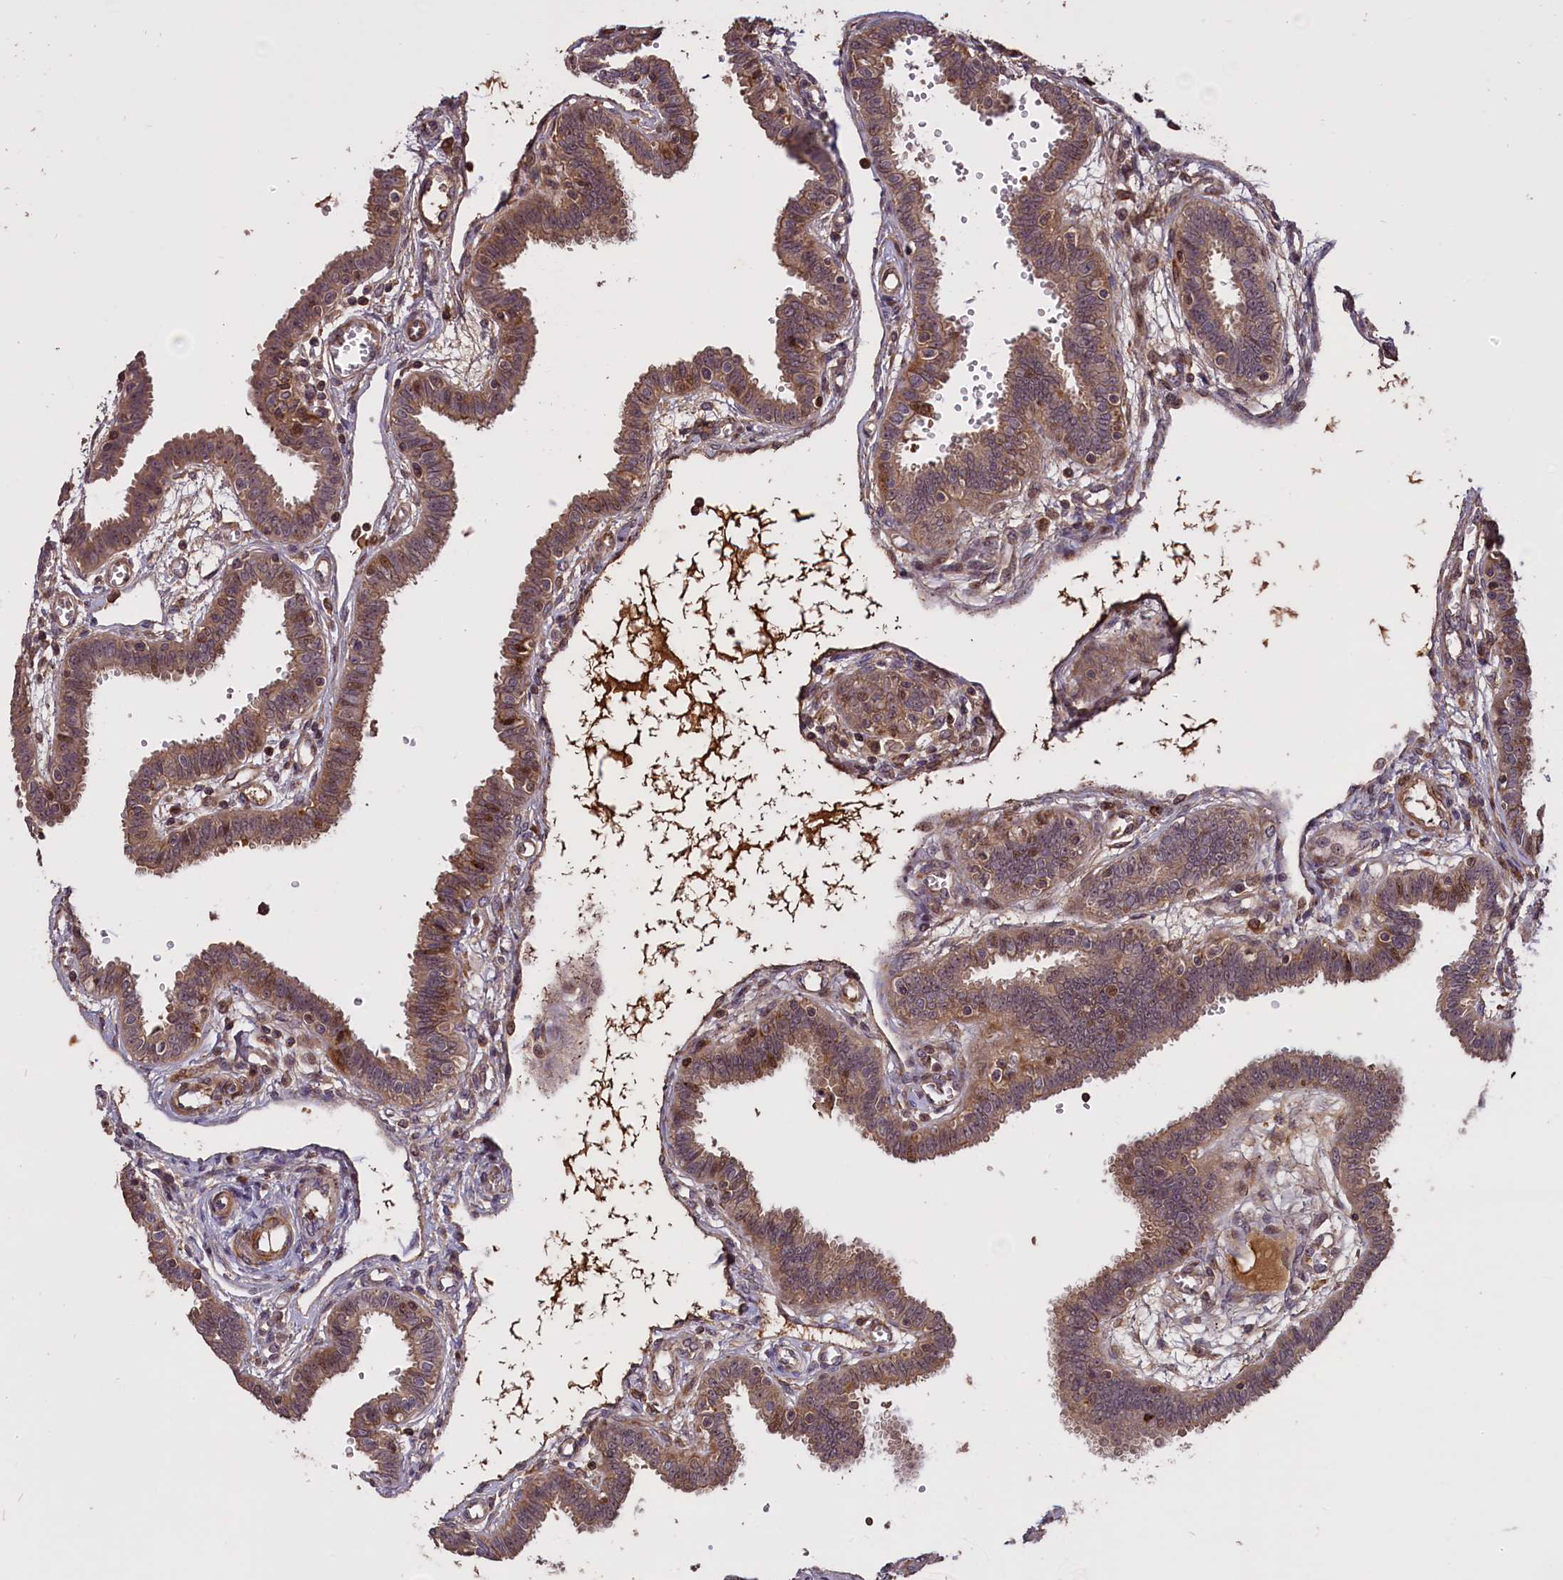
{"staining": {"intensity": "weak", "quantity": ">75%", "location": "cytoplasmic/membranous"}, "tissue": "fallopian tube", "cell_type": "Glandular cells", "image_type": "normal", "snomed": [{"axis": "morphology", "description": "Normal tissue, NOS"}, {"axis": "topography", "description": "Fallopian tube"}], "caption": "Human fallopian tube stained with a brown dye demonstrates weak cytoplasmic/membranous positive staining in approximately >75% of glandular cells.", "gene": "ENHO", "patient": {"sex": "female", "age": 32}}